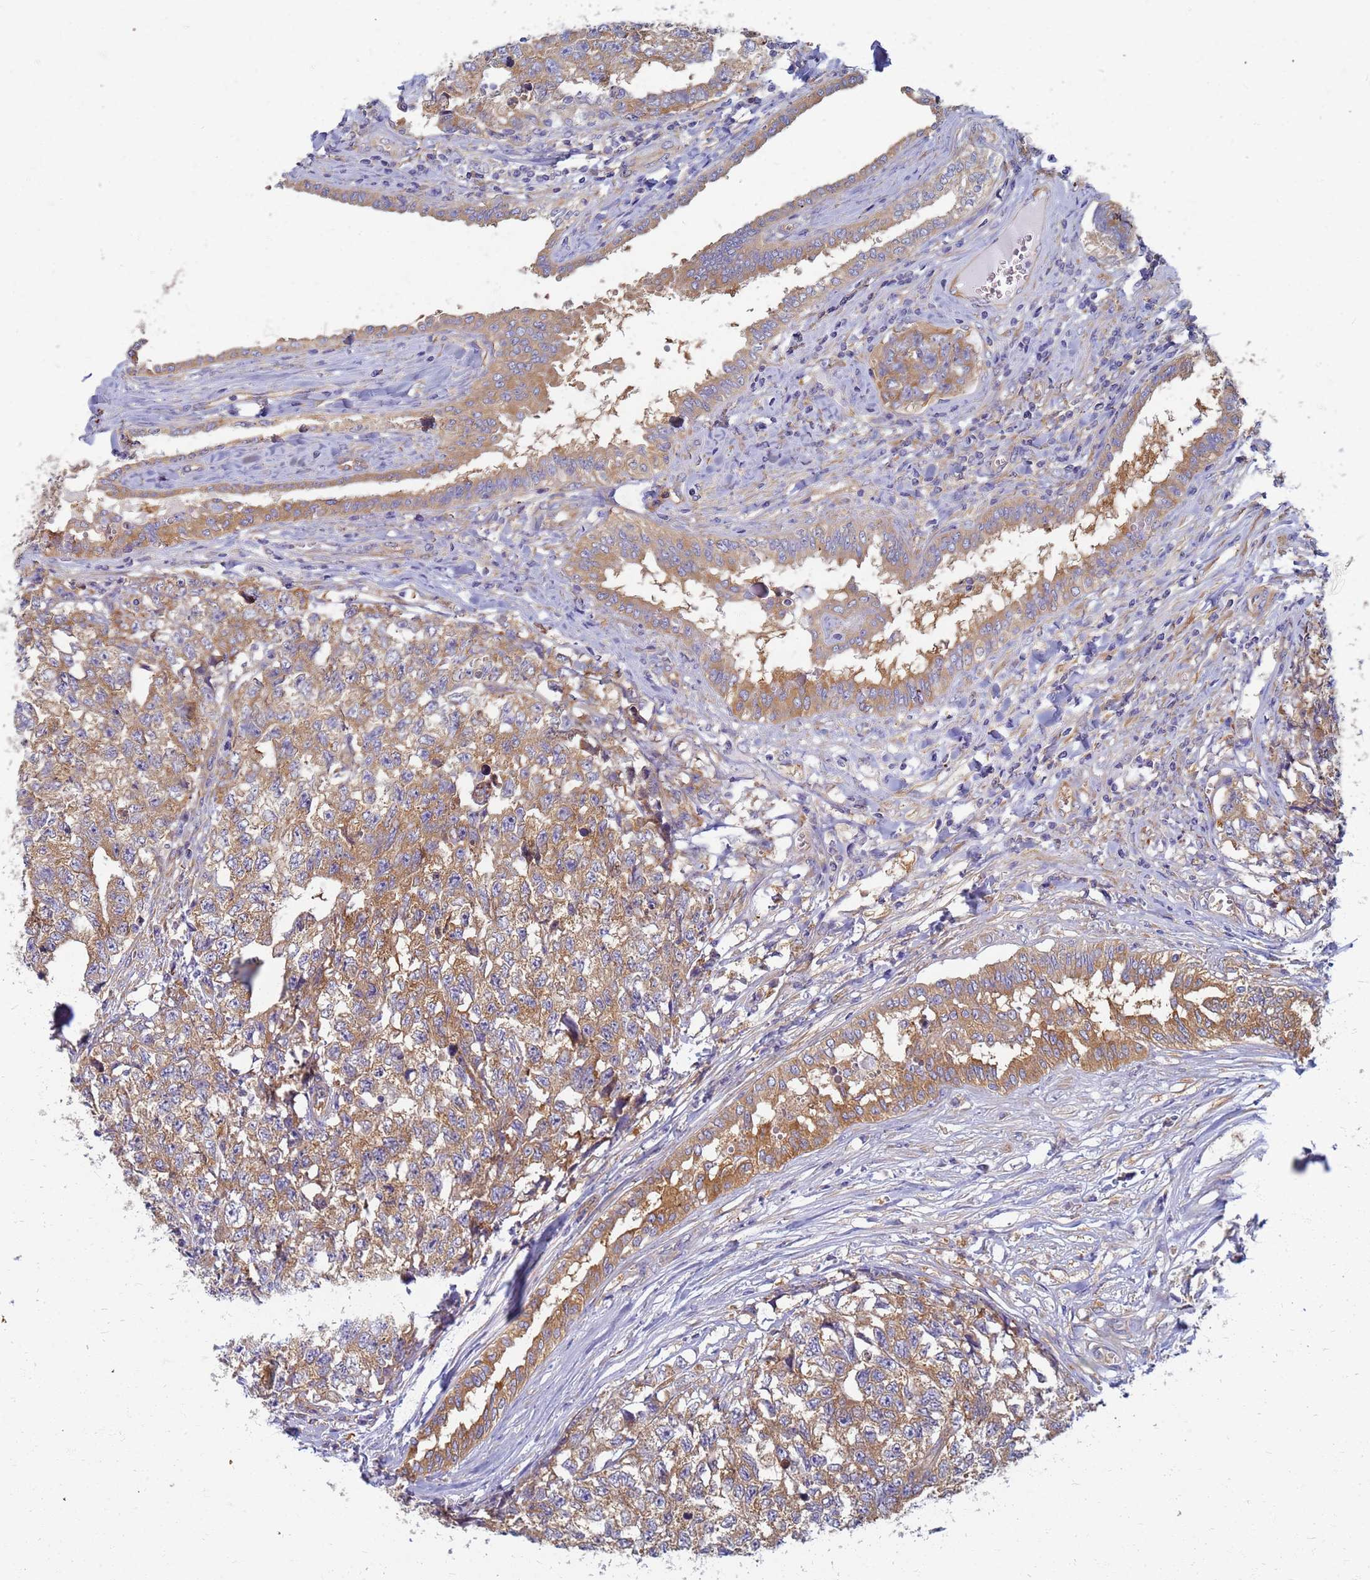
{"staining": {"intensity": "moderate", "quantity": ">75%", "location": "cytoplasmic/membranous"}, "tissue": "testis cancer", "cell_type": "Tumor cells", "image_type": "cancer", "snomed": [{"axis": "morphology", "description": "Carcinoma, Embryonal, NOS"}, {"axis": "topography", "description": "Testis"}], "caption": "Testis embryonal carcinoma tissue displays moderate cytoplasmic/membranous positivity in about >75% of tumor cells", "gene": "EEA1", "patient": {"sex": "male", "age": 31}}